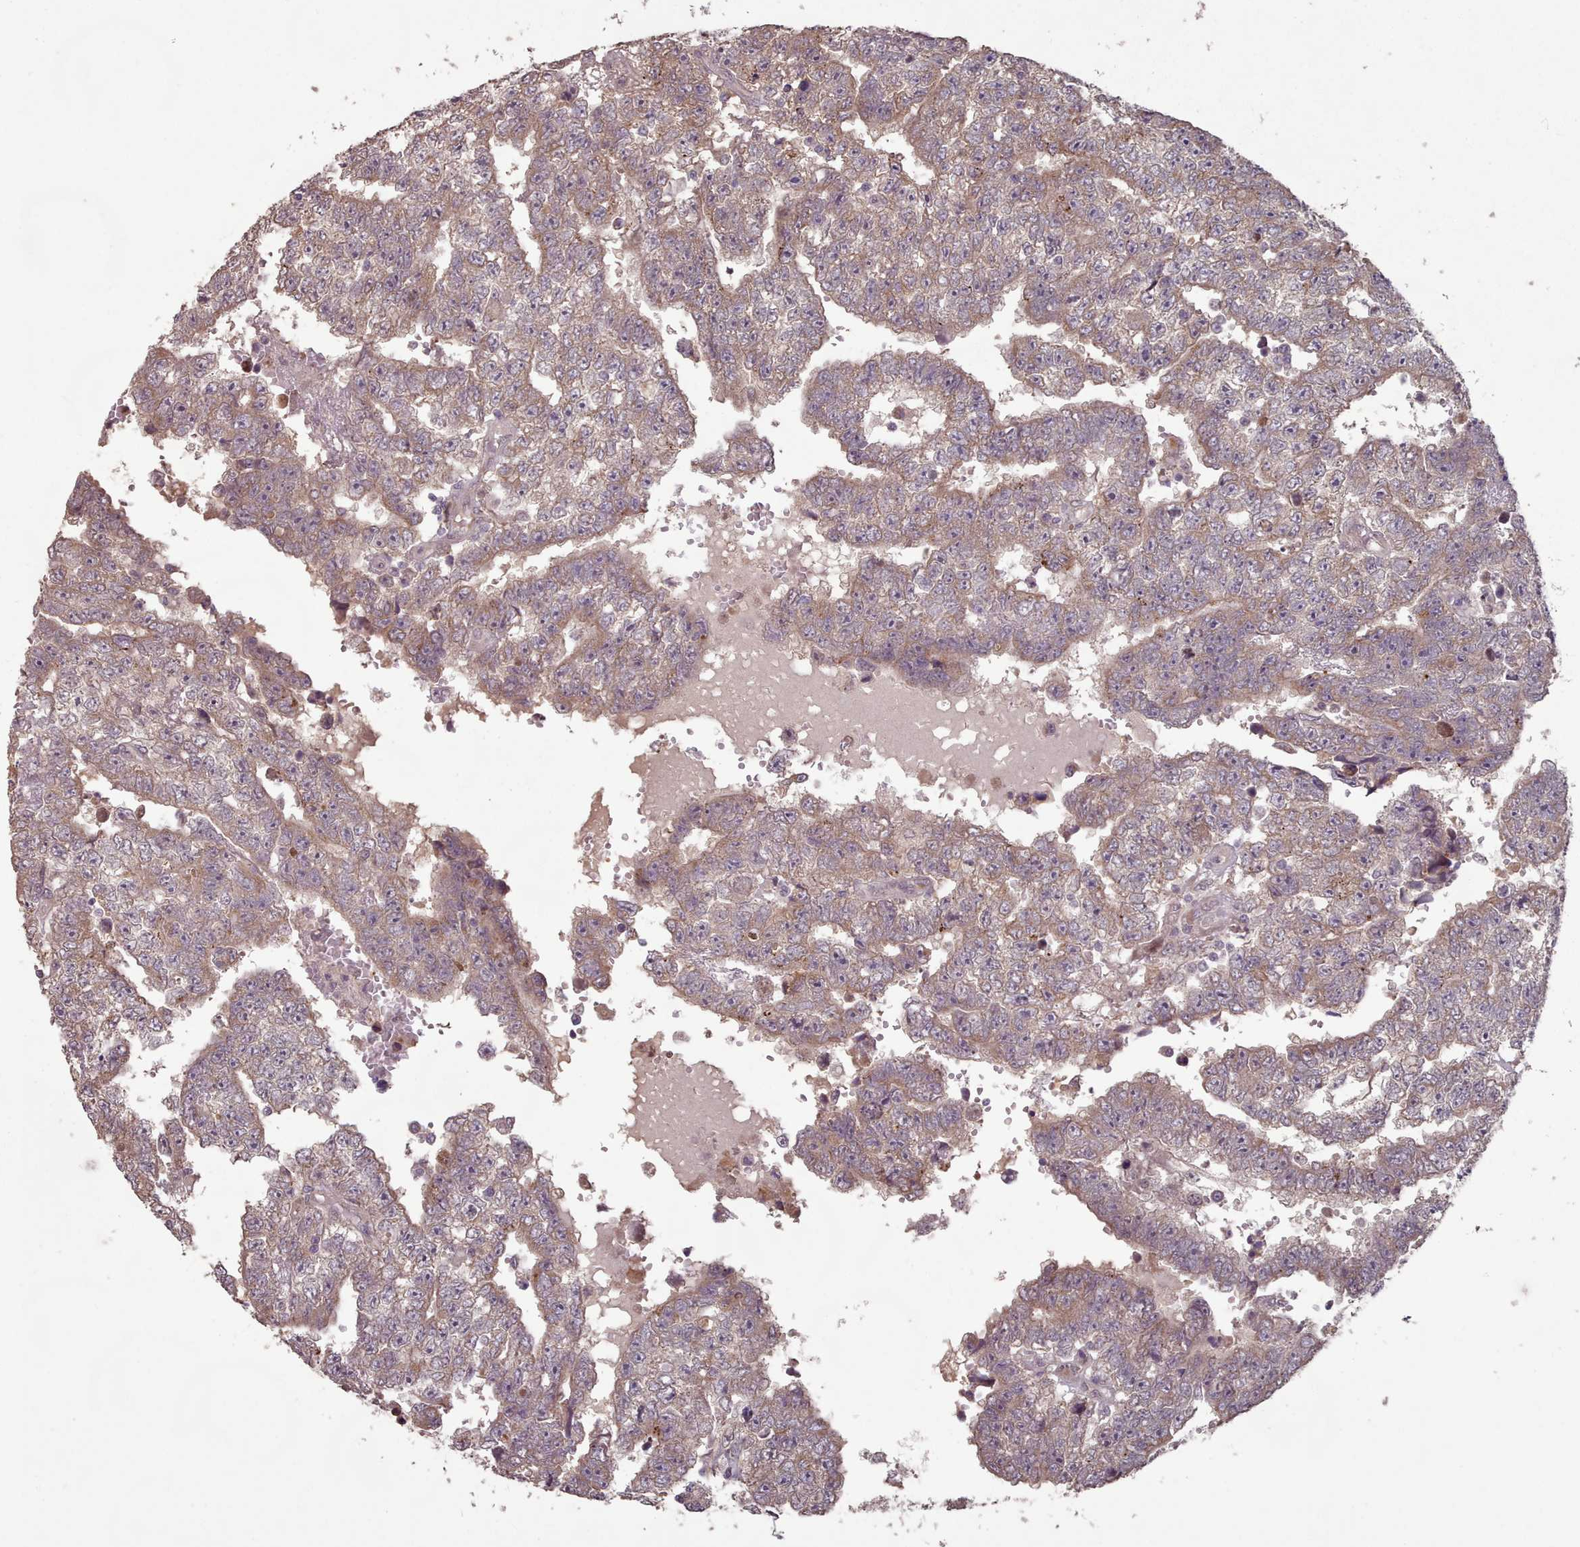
{"staining": {"intensity": "moderate", "quantity": "25%-75%", "location": "cytoplasmic/membranous"}, "tissue": "testis cancer", "cell_type": "Tumor cells", "image_type": "cancer", "snomed": [{"axis": "morphology", "description": "Carcinoma, Embryonal, NOS"}, {"axis": "topography", "description": "Testis"}], "caption": "The histopathology image exhibits staining of embryonal carcinoma (testis), revealing moderate cytoplasmic/membranous protein expression (brown color) within tumor cells. The staining was performed using DAB (3,3'-diaminobenzidine) to visualize the protein expression in brown, while the nuclei were stained in blue with hematoxylin (Magnification: 20x).", "gene": "ERCC6L", "patient": {"sex": "male", "age": 25}}